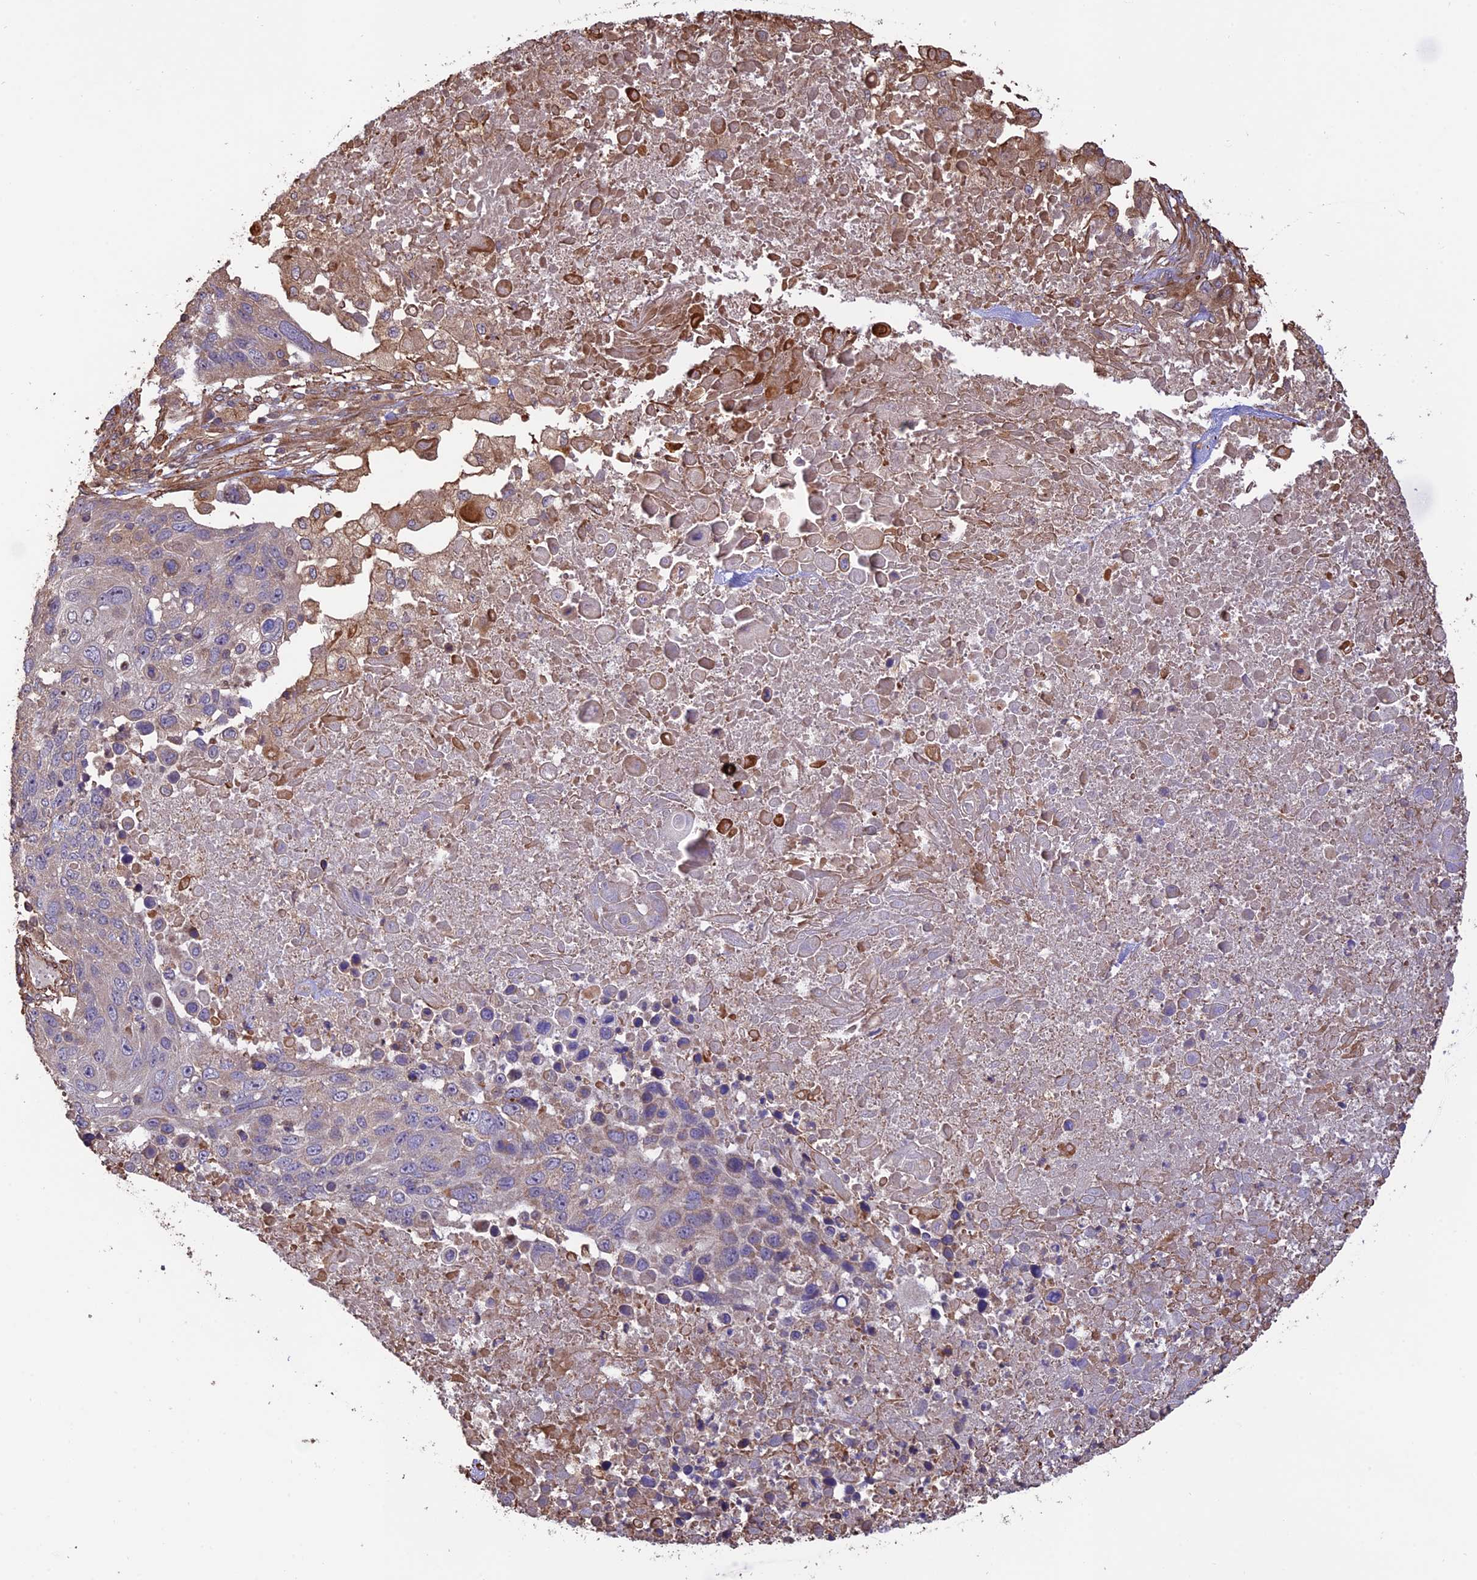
{"staining": {"intensity": "weak", "quantity": "<25%", "location": "cytoplasmic/membranous"}, "tissue": "lung cancer", "cell_type": "Tumor cells", "image_type": "cancer", "snomed": [{"axis": "morphology", "description": "Normal tissue, NOS"}, {"axis": "morphology", "description": "Squamous cell carcinoma, NOS"}, {"axis": "topography", "description": "Lymph node"}, {"axis": "topography", "description": "Lung"}], "caption": "Micrograph shows no significant protein expression in tumor cells of lung cancer.", "gene": "CREBL2", "patient": {"sex": "male", "age": 66}}